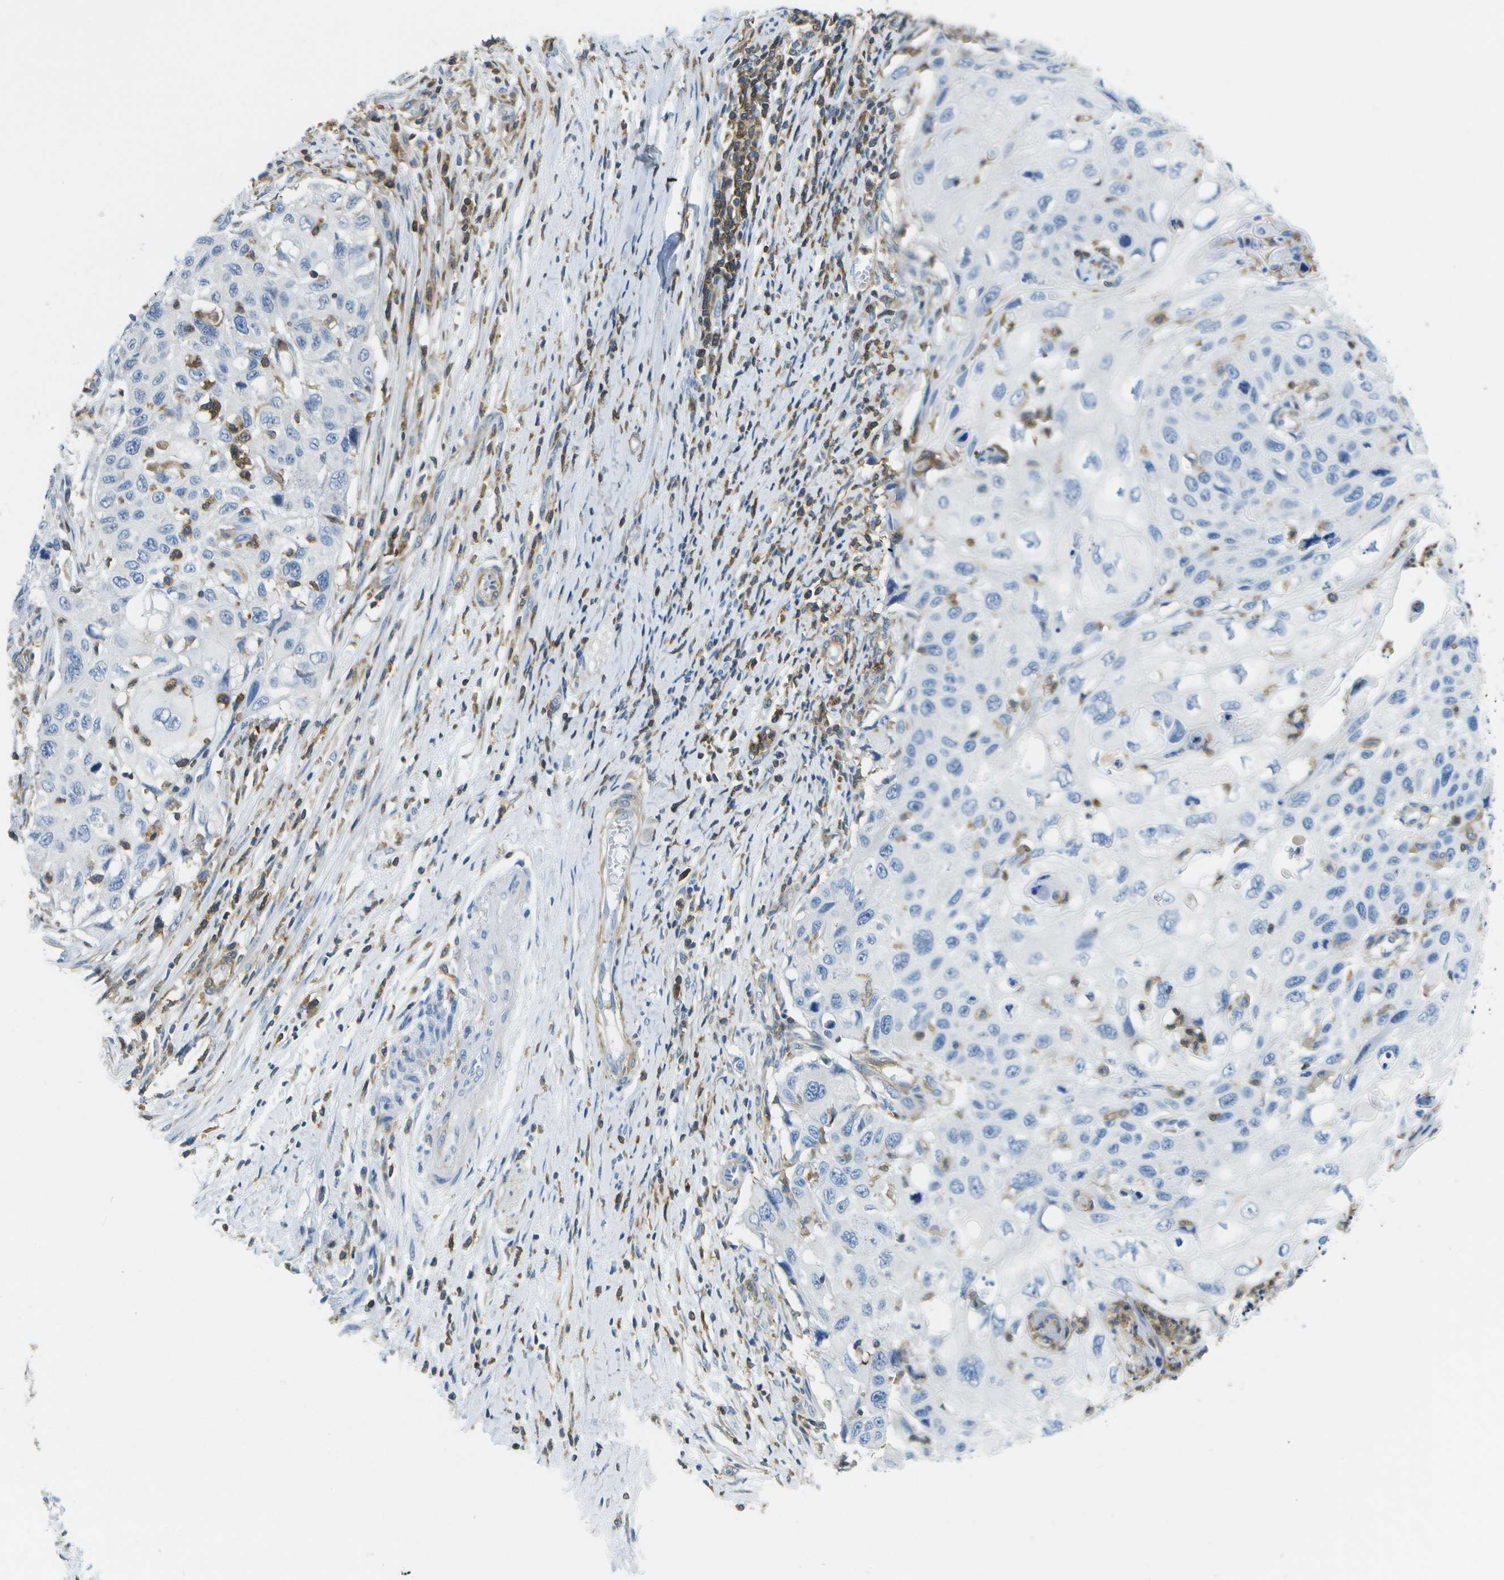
{"staining": {"intensity": "negative", "quantity": "none", "location": "none"}, "tissue": "cervical cancer", "cell_type": "Tumor cells", "image_type": "cancer", "snomed": [{"axis": "morphology", "description": "Squamous cell carcinoma, NOS"}, {"axis": "topography", "description": "Cervix"}], "caption": "There is no significant positivity in tumor cells of cervical cancer (squamous cell carcinoma).", "gene": "RCSD1", "patient": {"sex": "female", "age": 70}}